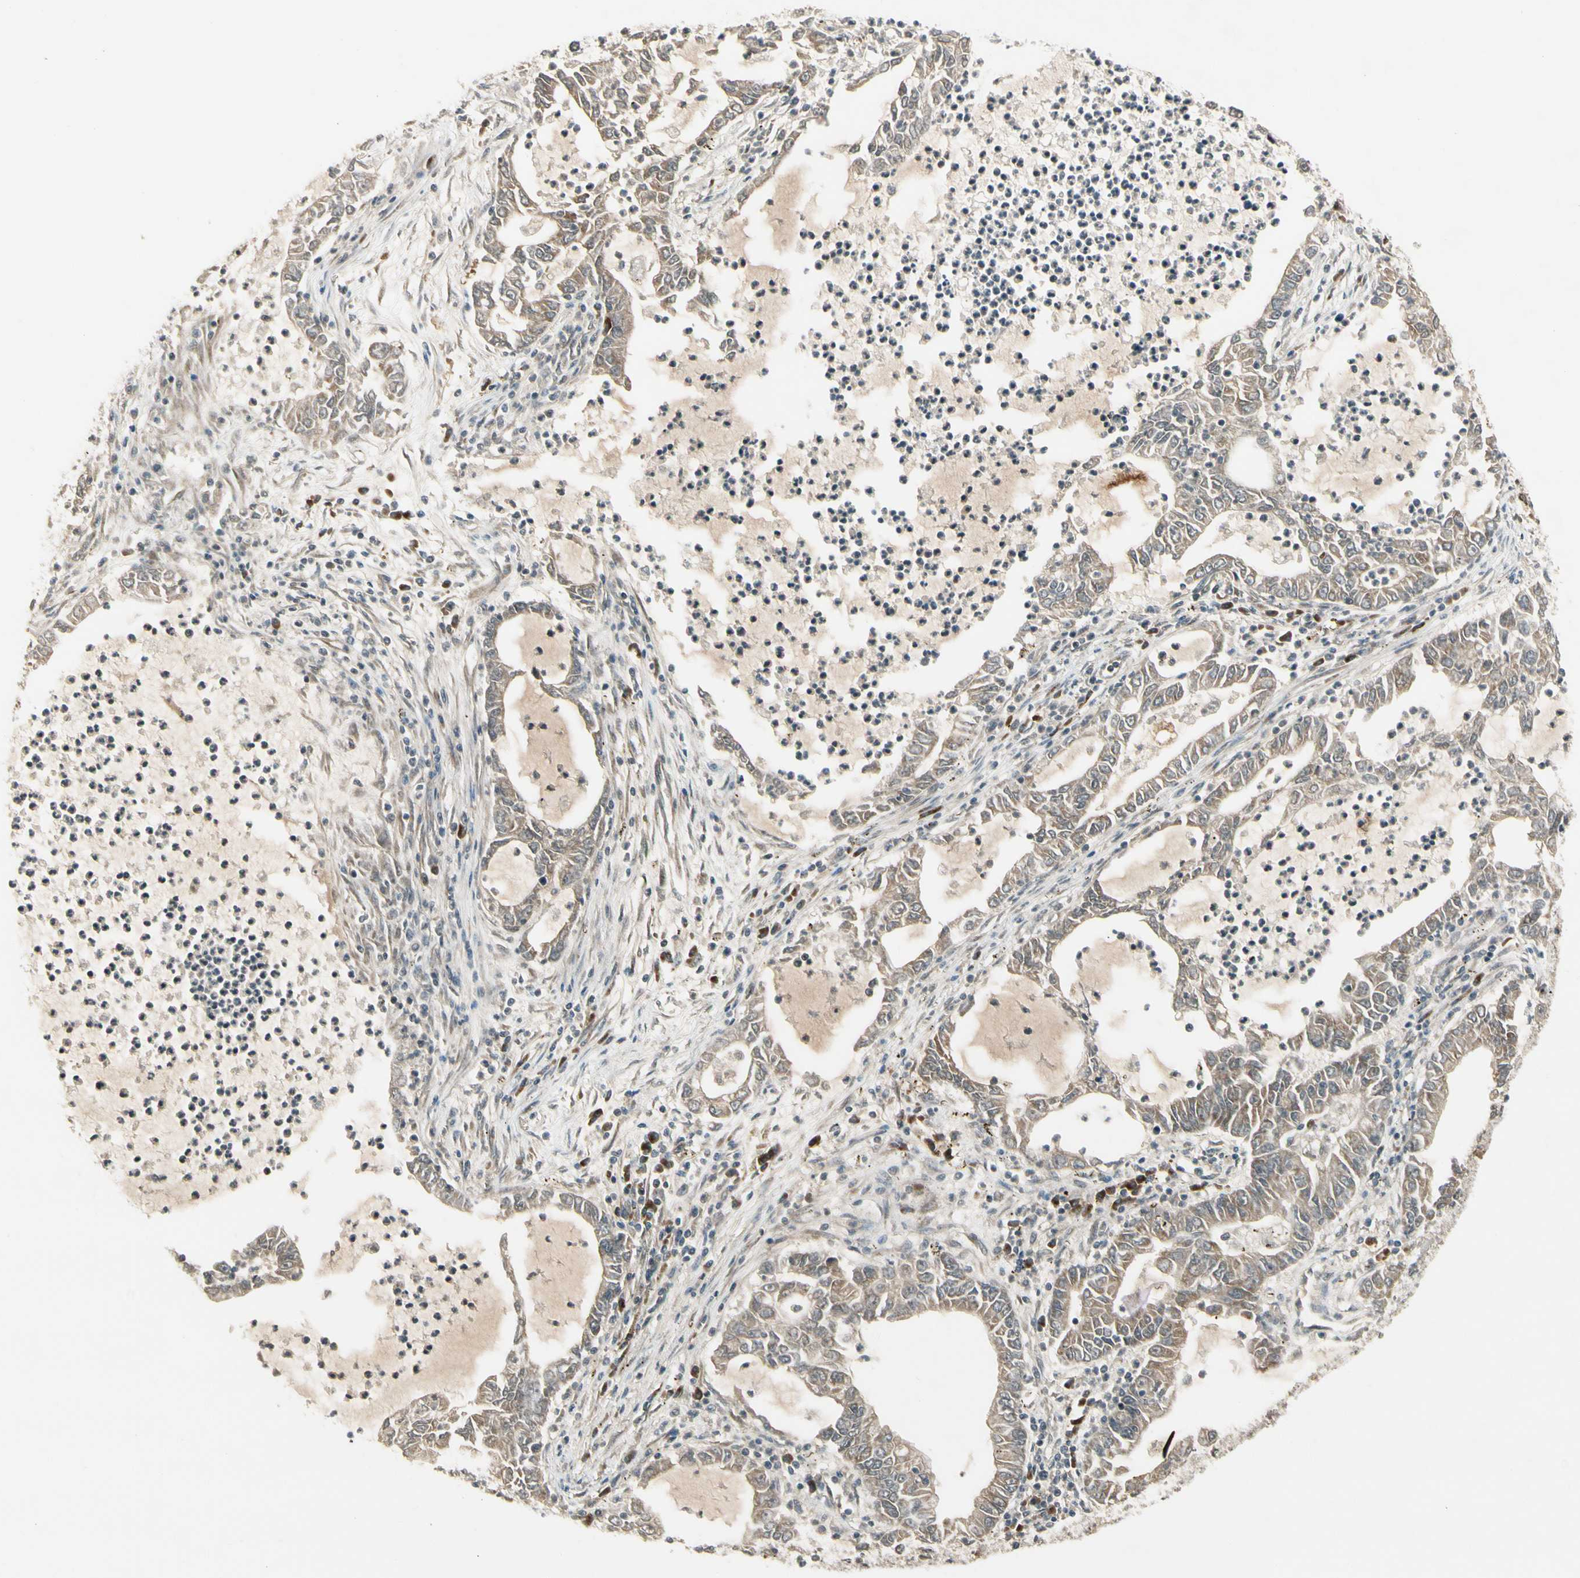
{"staining": {"intensity": "moderate", "quantity": "25%-75%", "location": "nuclear"}, "tissue": "lung cancer", "cell_type": "Tumor cells", "image_type": "cancer", "snomed": [{"axis": "morphology", "description": "Adenocarcinoma, NOS"}, {"axis": "topography", "description": "Lung"}], "caption": "The photomicrograph displays immunohistochemical staining of lung adenocarcinoma. There is moderate nuclear positivity is seen in approximately 25%-75% of tumor cells.", "gene": "CDK11A", "patient": {"sex": "female", "age": 51}}